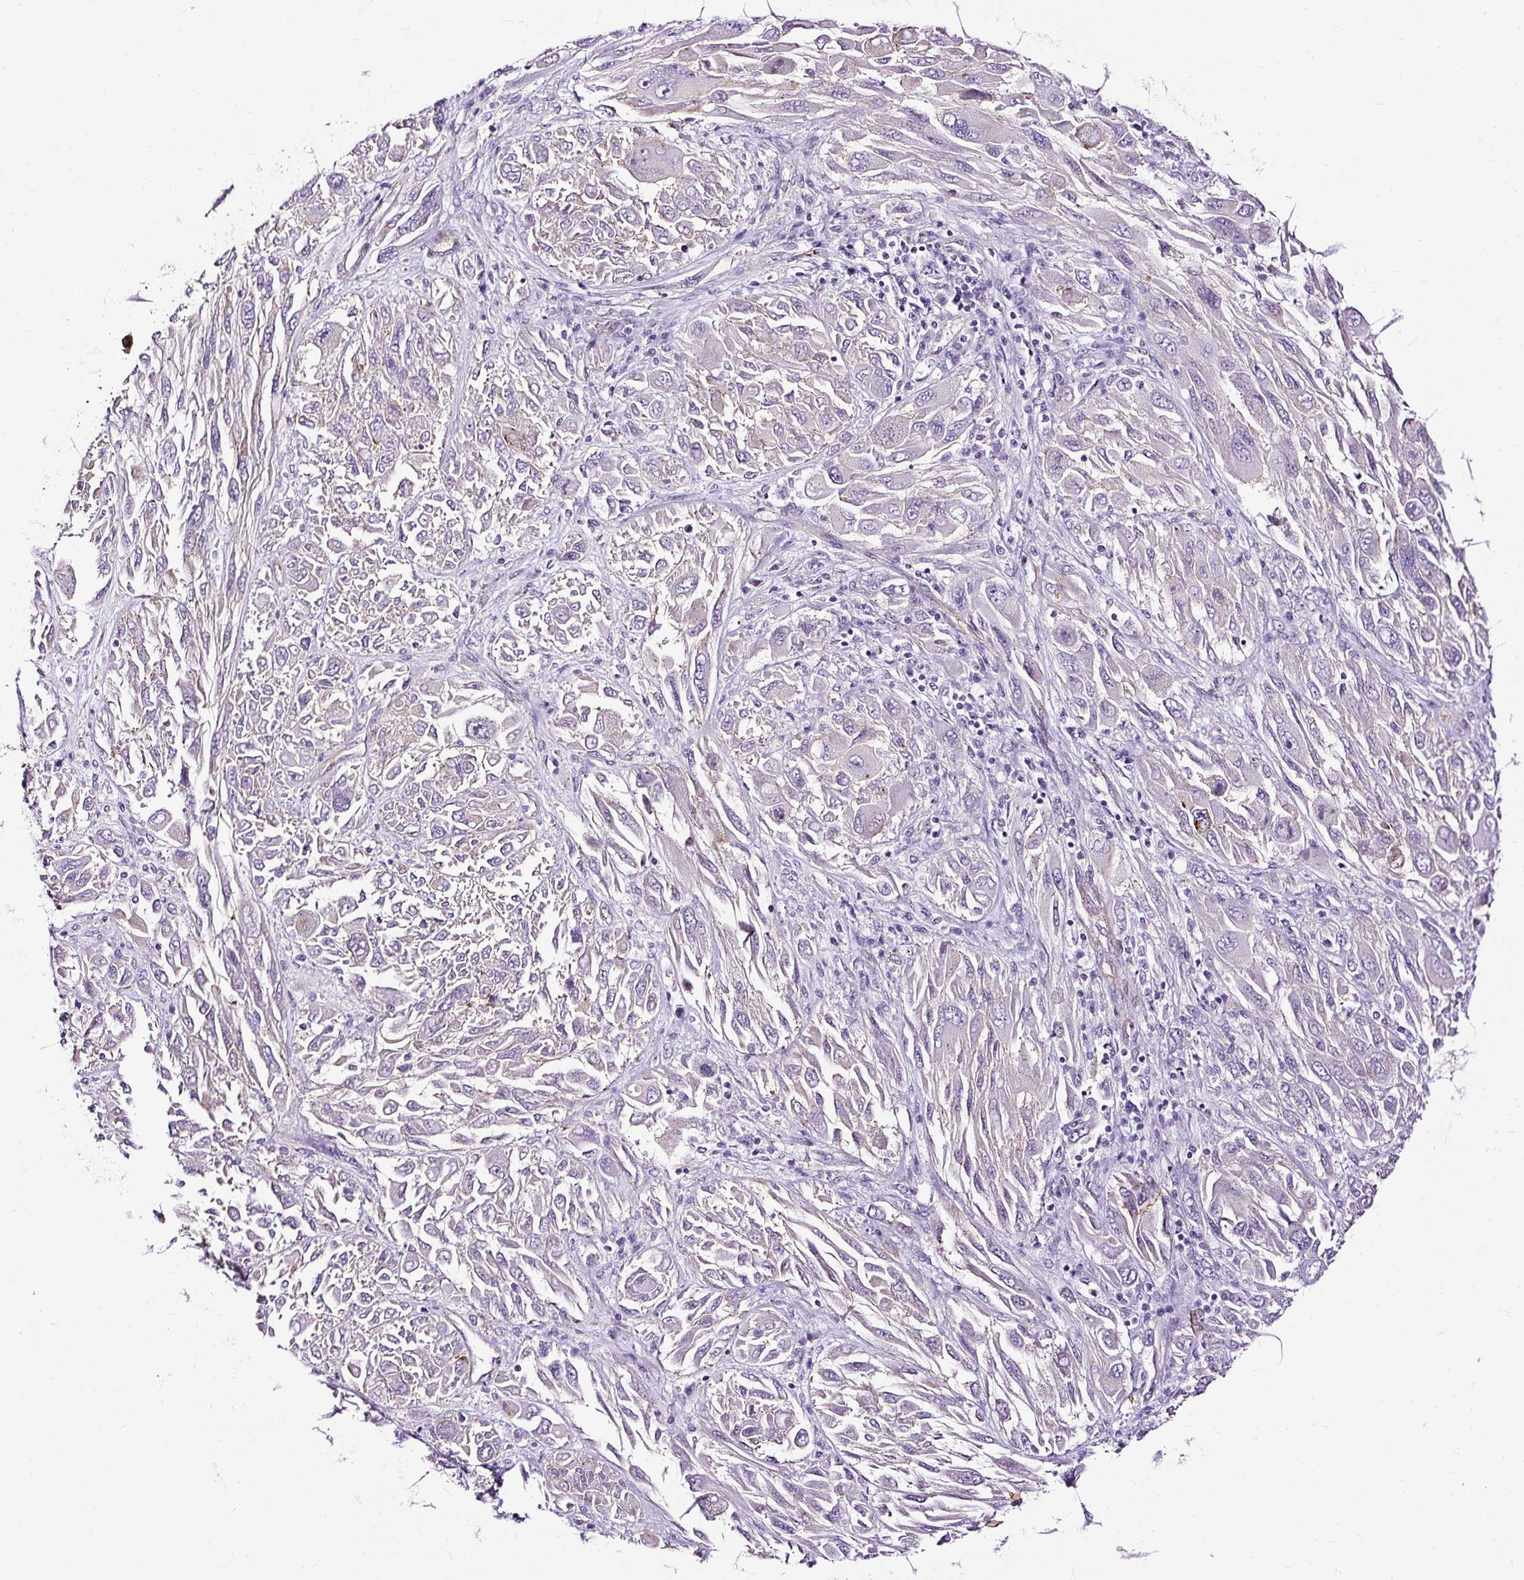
{"staining": {"intensity": "negative", "quantity": "none", "location": "none"}, "tissue": "melanoma", "cell_type": "Tumor cells", "image_type": "cancer", "snomed": [{"axis": "morphology", "description": "Malignant melanoma, NOS"}, {"axis": "topography", "description": "Skin"}], "caption": "DAB (3,3'-diaminobenzidine) immunohistochemical staining of melanoma displays no significant positivity in tumor cells. (Stains: DAB (3,3'-diaminobenzidine) IHC with hematoxylin counter stain, Microscopy: brightfield microscopy at high magnification).", "gene": "SLC7A8", "patient": {"sex": "female", "age": 91}}